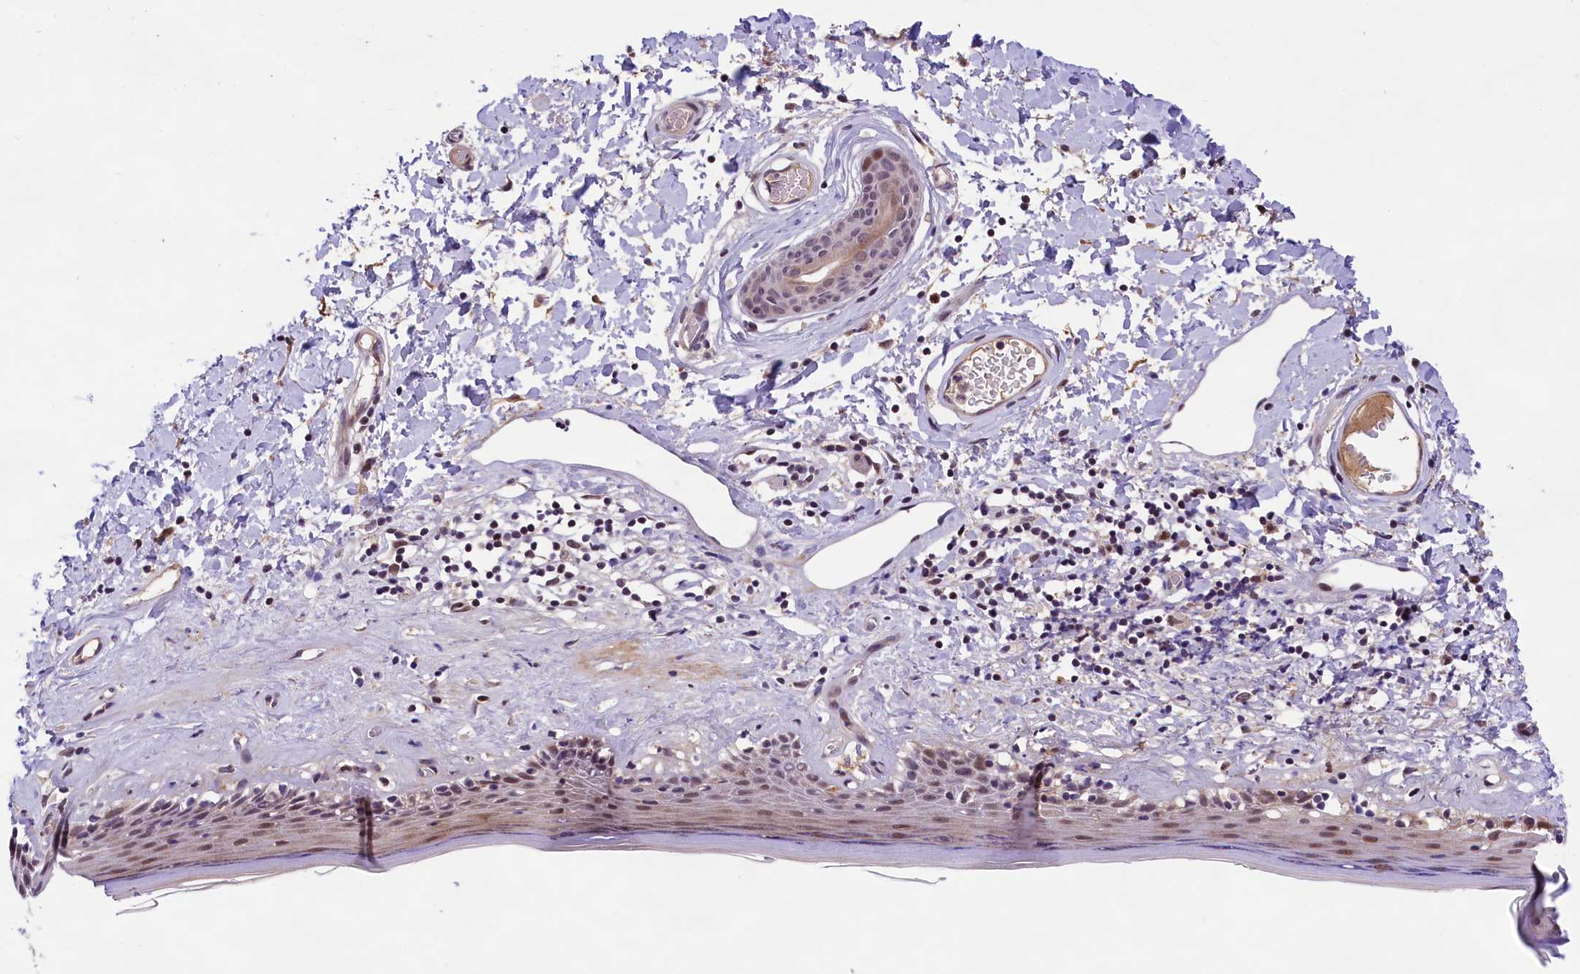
{"staining": {"intensity": "moderate", "quantity": "<25%", "location": "nuclear"}, "tissue": "skin", "cell_type": "Epidermal cells", "image_type": "normal", "snomed": [{"axis": "morphology", "description": "Normal tissue, NOS"}, {"axis": "topography", "description": "Adipose tissue"}, {"axis": "topography", "description": "Vascular tissue"}, {"axis": "topography", "description": "Vulva"}, {"axis": "topography", "description": "Peripheral nerve tissue"}], "caption": "High-magnification brightfield microscopy of normal skin stained with DAB (3,3'-diaminobenzidine) (brown) and counterstained with hematoxylin (blue). epidermal cells exhibit moderate nuclear expression is present in about<25% of cells. The staining was performed using DAB (3,3'-diaminobenzidine), with brown indicating positive protein expression. Nuclei are stained blue with hematoxylin.", "gene": "FBXO45", "patient": {"sex": "female", "age": 86}}